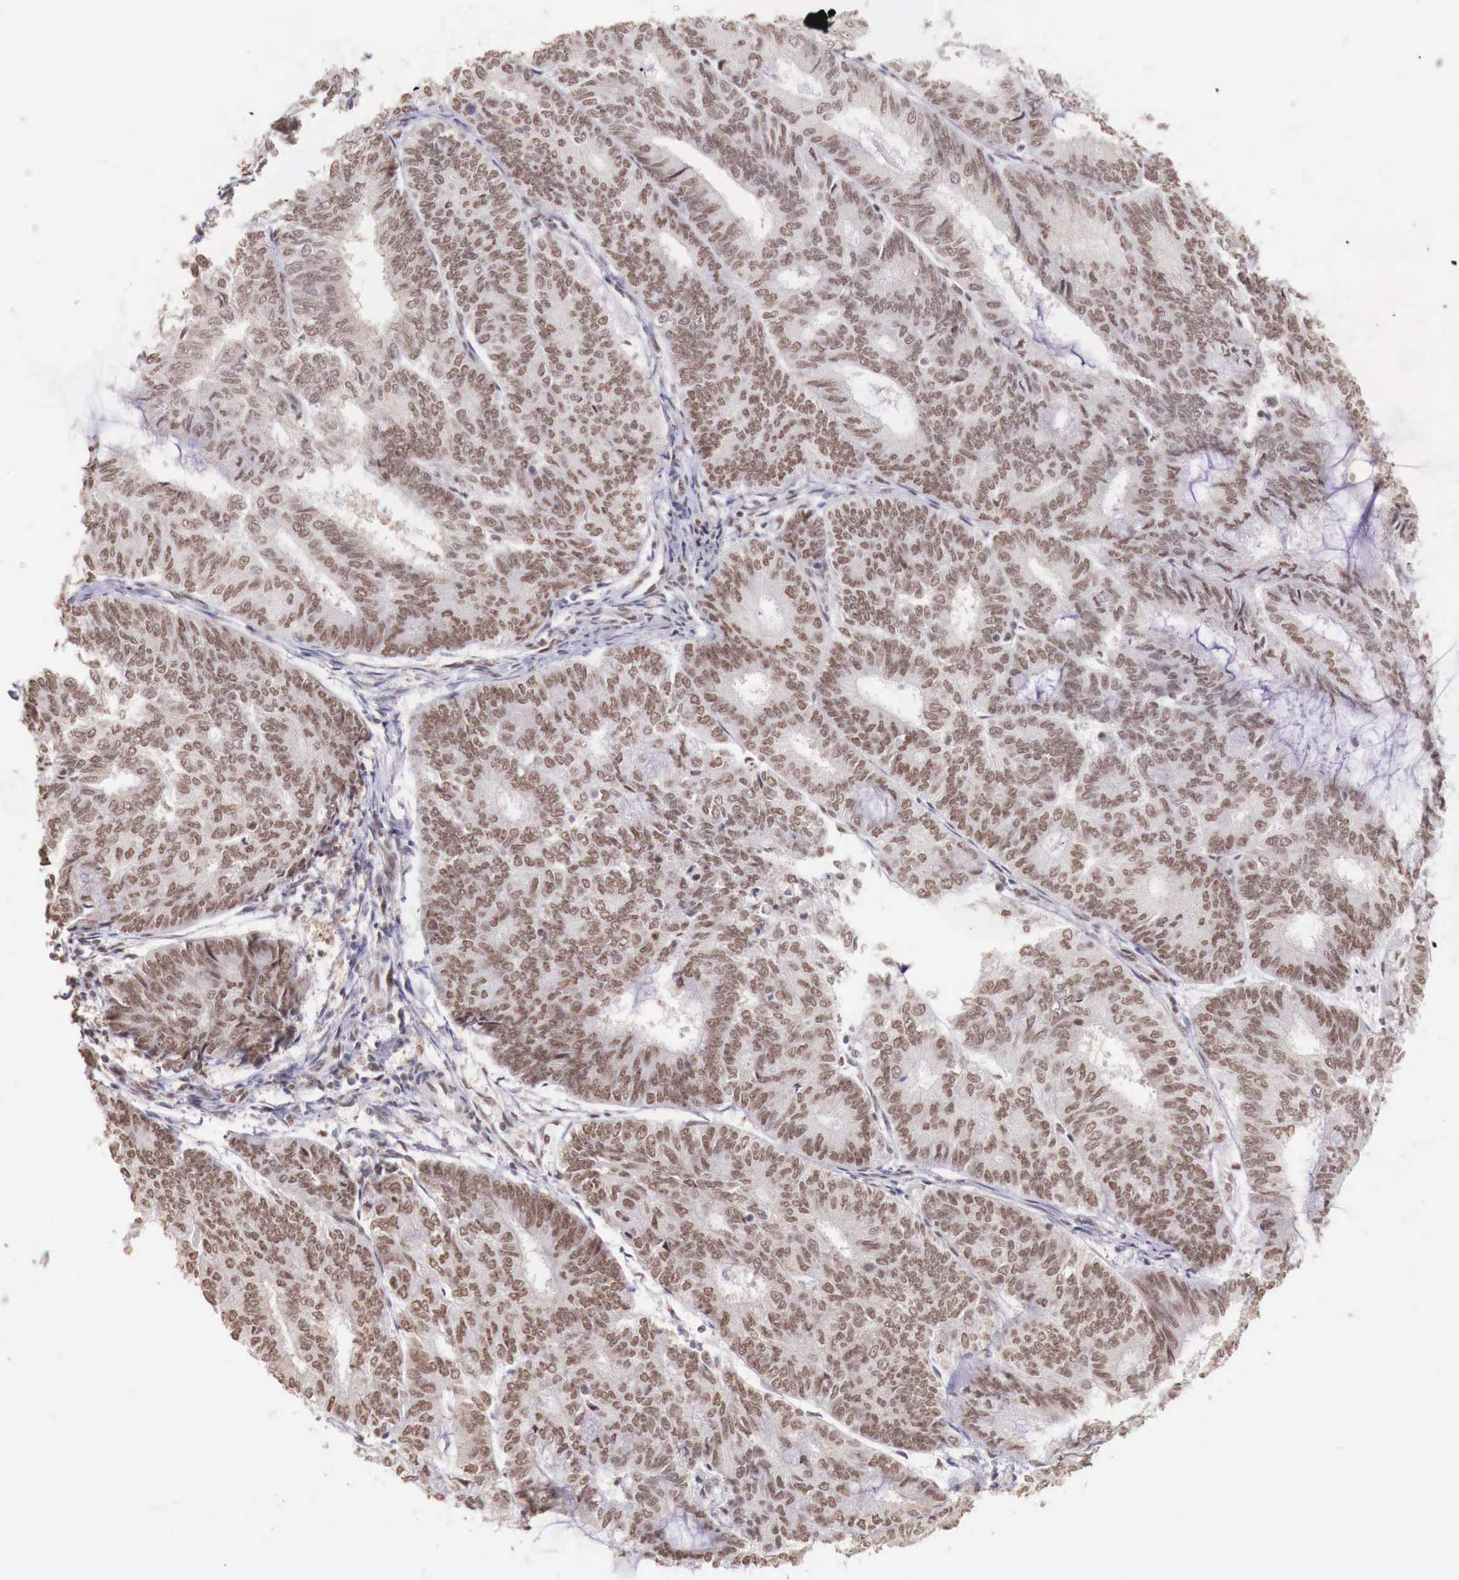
{"staining": {"intensity": "moderate", "quantity": ">75%", "location": "nuclear"}, "tissue": "endometrial cancer", "cell_type": "Tumor cells", "image_type": "cancer", "snomed": [{"axis": "morphology", "description": "Adenocarcinoma, NOS"}, {"axis": "topography", "description": "Endometrium"}], "caption": "Endometrial adenocarcinoma stained with a brown dye shows moderate nuclear positive staining in about >75% of tumor cells.", "gene": "FOXP2", "patient": {"sex": "female", "age": 59}}